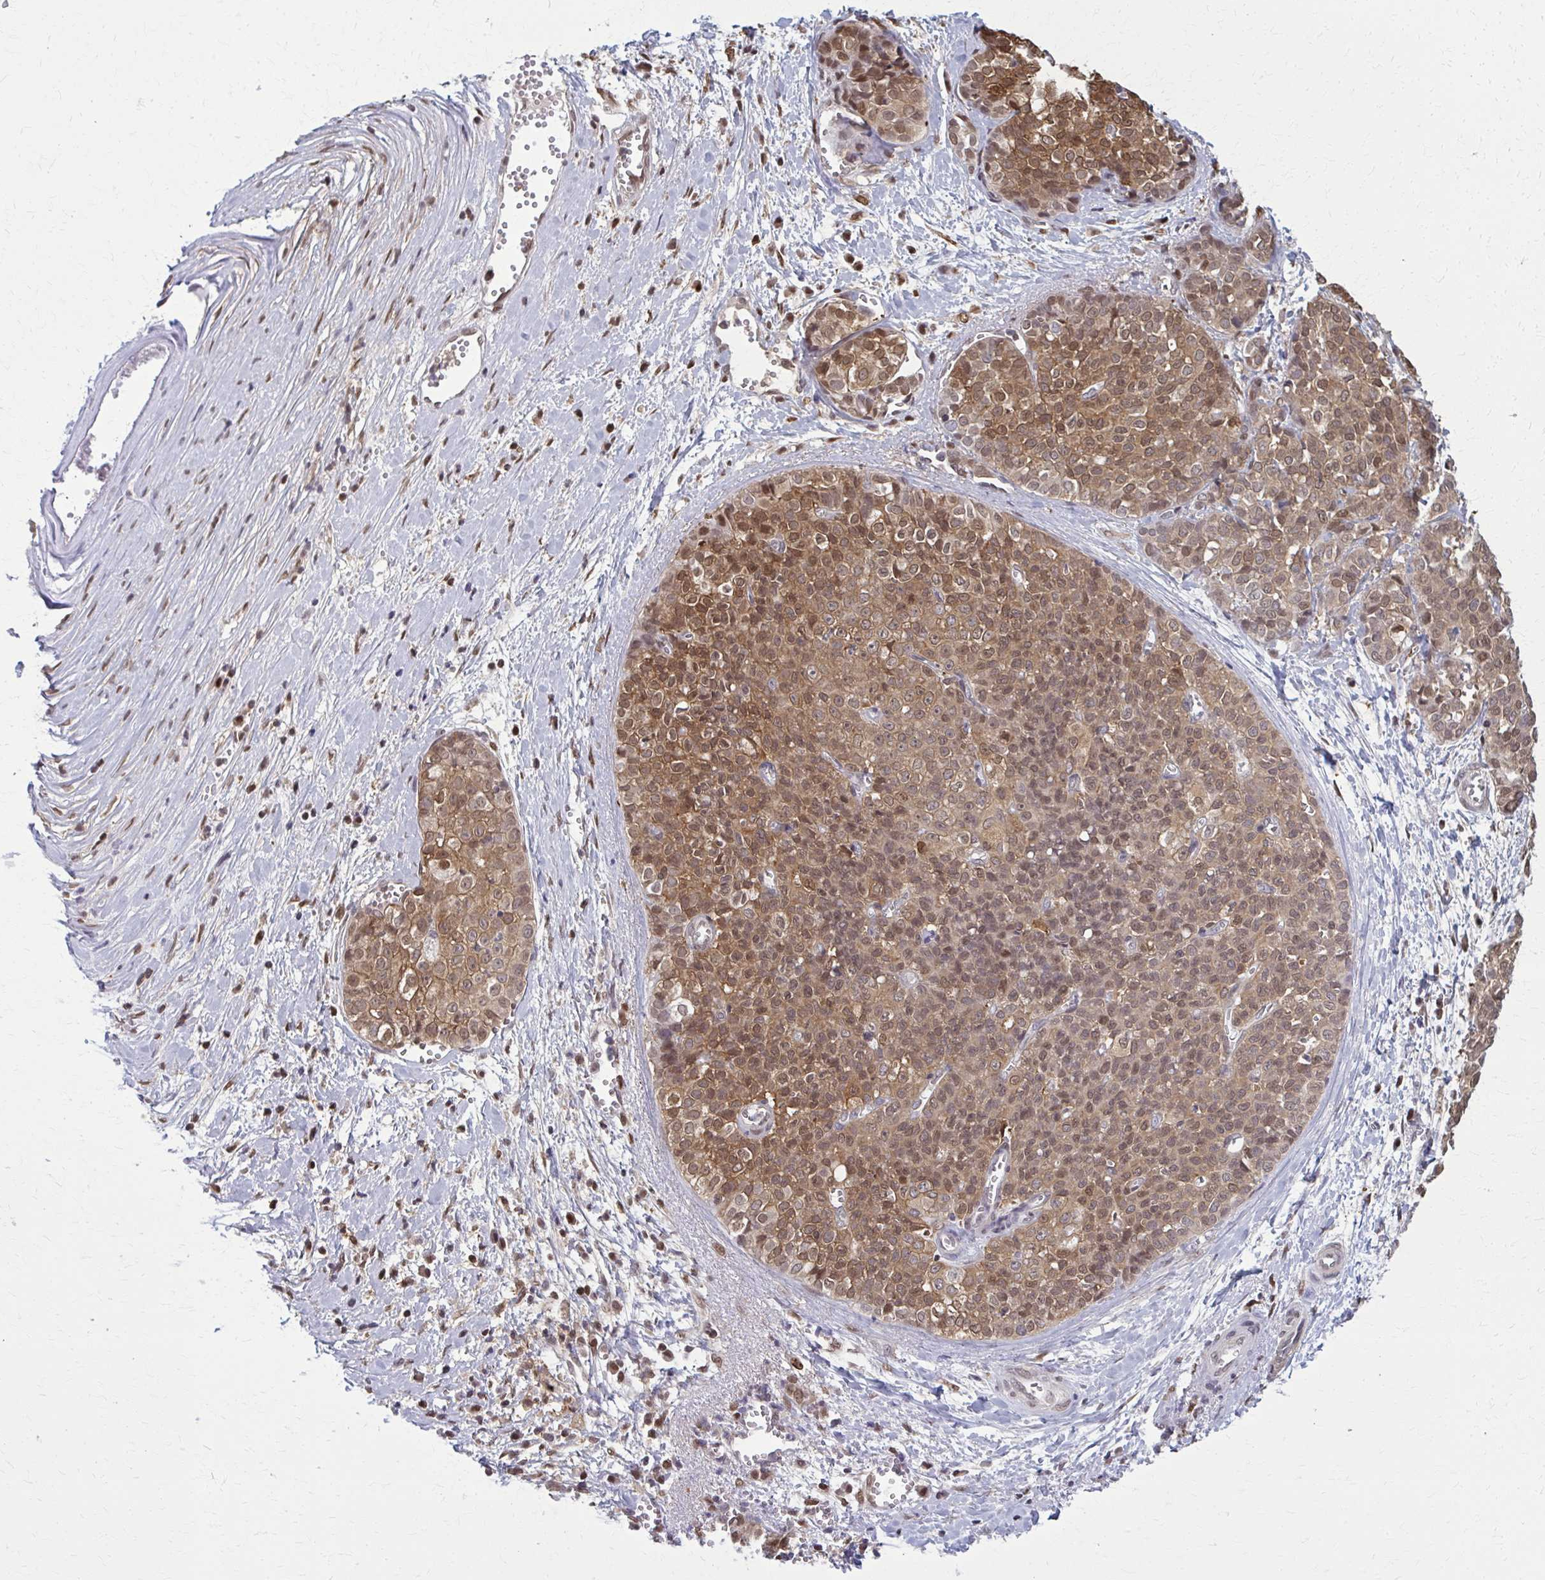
{"staining": {"intensity": "moderate", "quantity": ">75%", "location": "cytoplasmic/membranous,nuclear"}, "tissue": "liver cancer", "cell_type": "Tumor cells", "image_type": "cancer", "snomed": [{"axis": "morphology", "description": "Cholangiocarcinoma"}, {"axis": "topography", "description": "Liver"}], "caption": "The immunohistochemical stain labels moderate cytoplasmic/membranous and nuclear expression in tumor cells of liver cancer (cholangiocarcinoma) tissue.", "gene": "MDH1", "patient": {"sex": "female", "age": 77}}